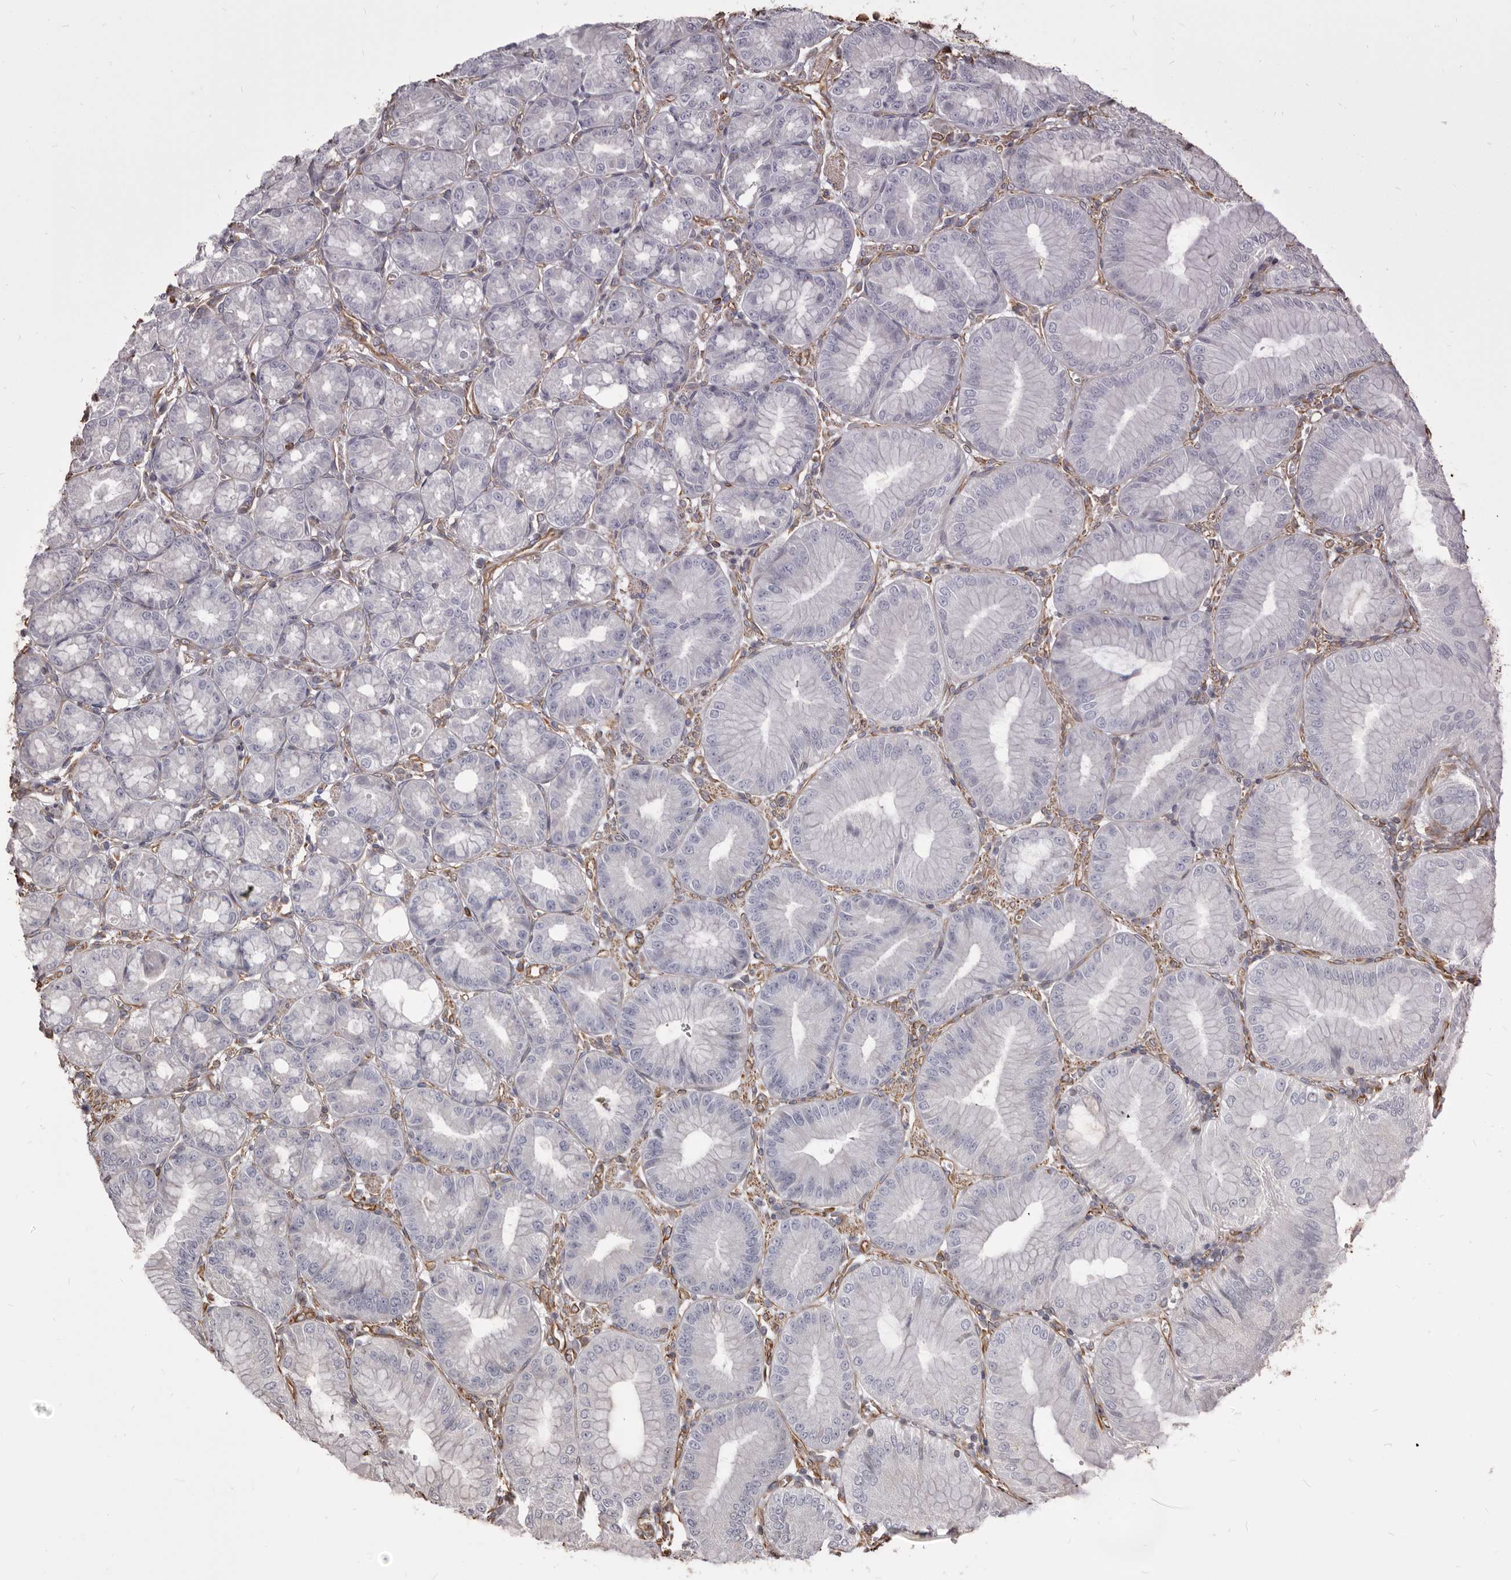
{"staining": {"intensity": "negative", "quantity": "none", "location": "none"}, "tissue": "stomach", "cell_type": "Glandular cells", "image_type": "normal", "snomed": [{"axis": "morphology", "description": "Normal tissue, NOS"}, {"axis": "topography", "description": "Stomach, lower"}], "caption": "IHC of benign stomach demonstrates no positivity in glandular cells. Brightfield microscopy of immunohistochemistry (IHC) stained with DAB (3,3'-diaminobenzidine) (brown) and hematoxylin (blue), captured at high magnification.", "gene": "MTURN", "patient": {"sex": "male", "age": 71}}